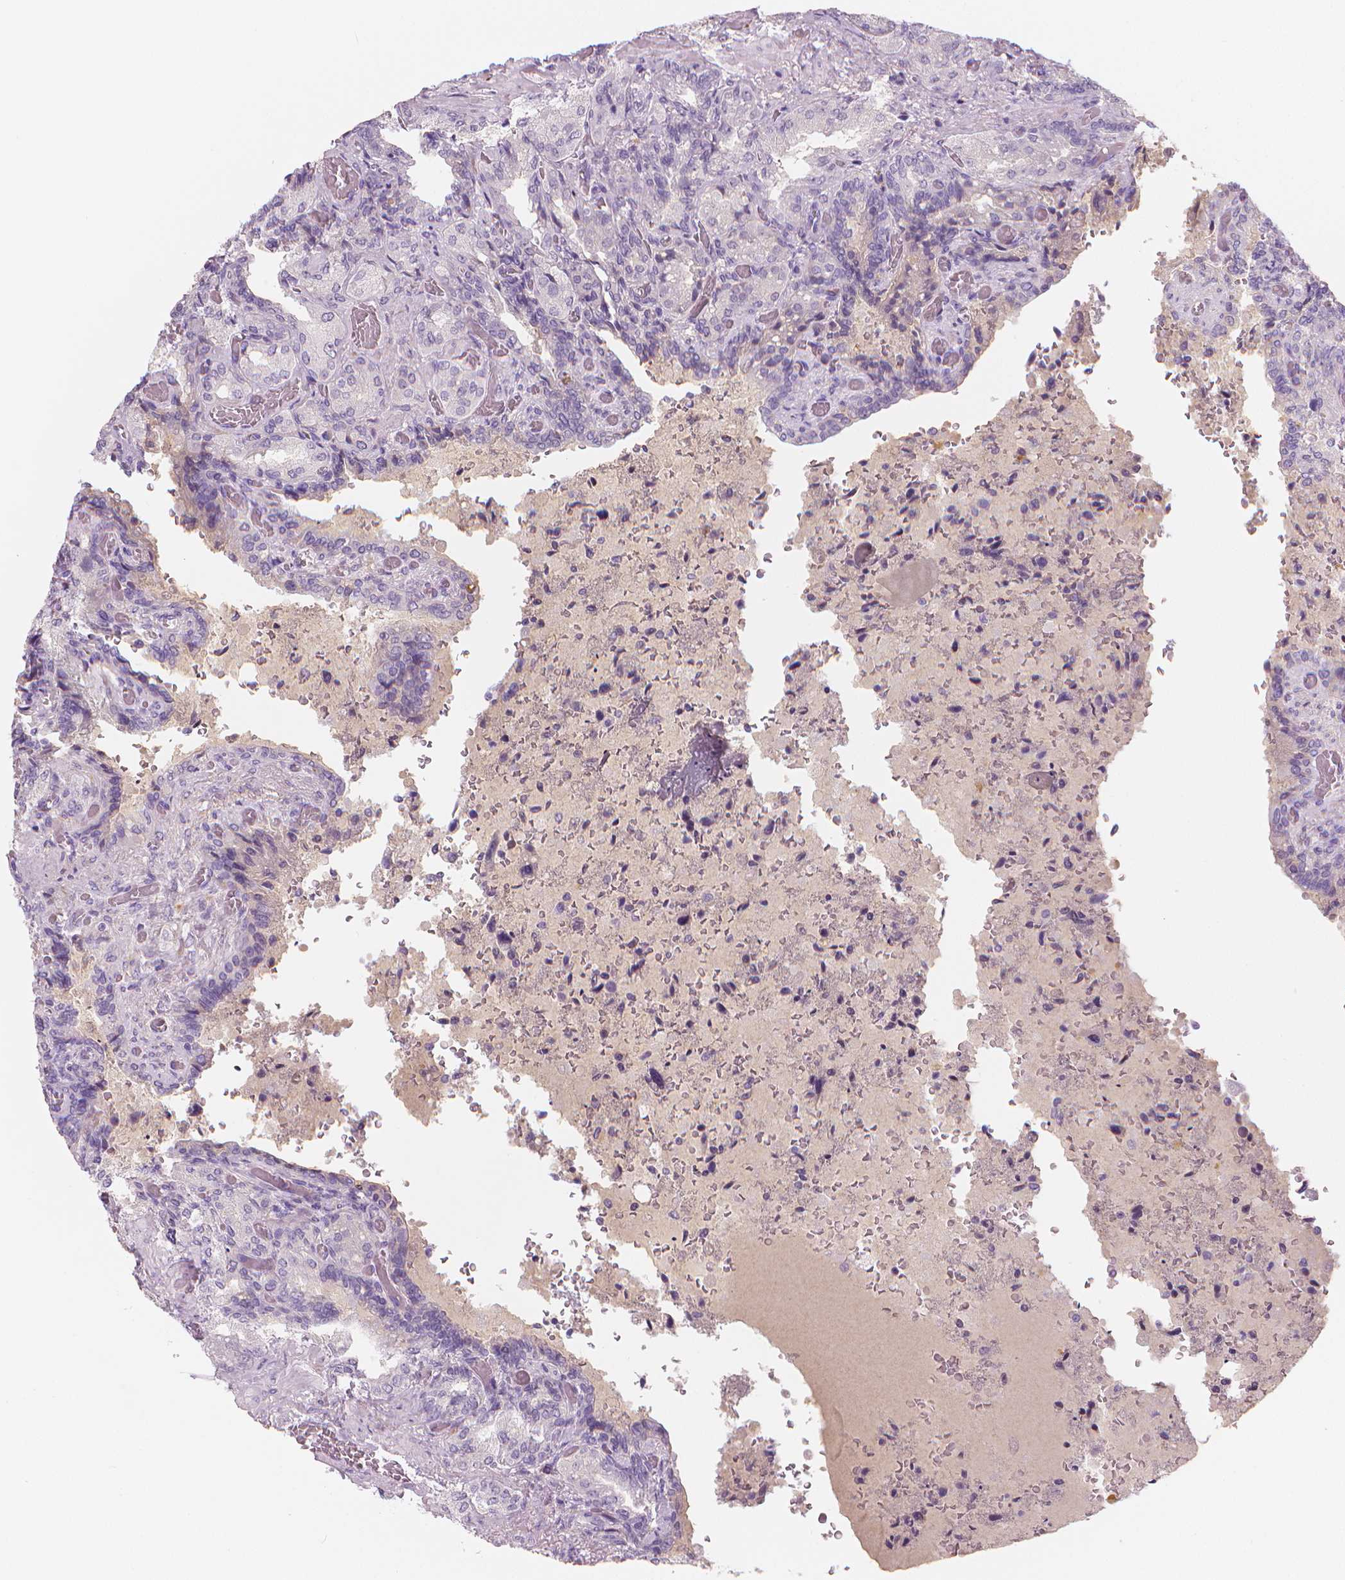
{"staining": {"intensity": "negative", "quantity": "none", "location": "none"}, "tissue": "seminal vesicle", "cell_type": "Glandular cells", "image_type": "normal", "snomed": [{"axis": "morphology", "description": "Normal tissue, NOS"}, {"axis": "topography", "description": "Seminal veicle"}], "caption": "Immunohistochemistry (IHC) image of benign seminal vesicle: seminal vesicle stained with DAB (3,3'-diaminobenzidine) shows no significant protein positivity in glandular cells.", "gene": "APOA4", "patient": {"sex": "male", "age": 68}}